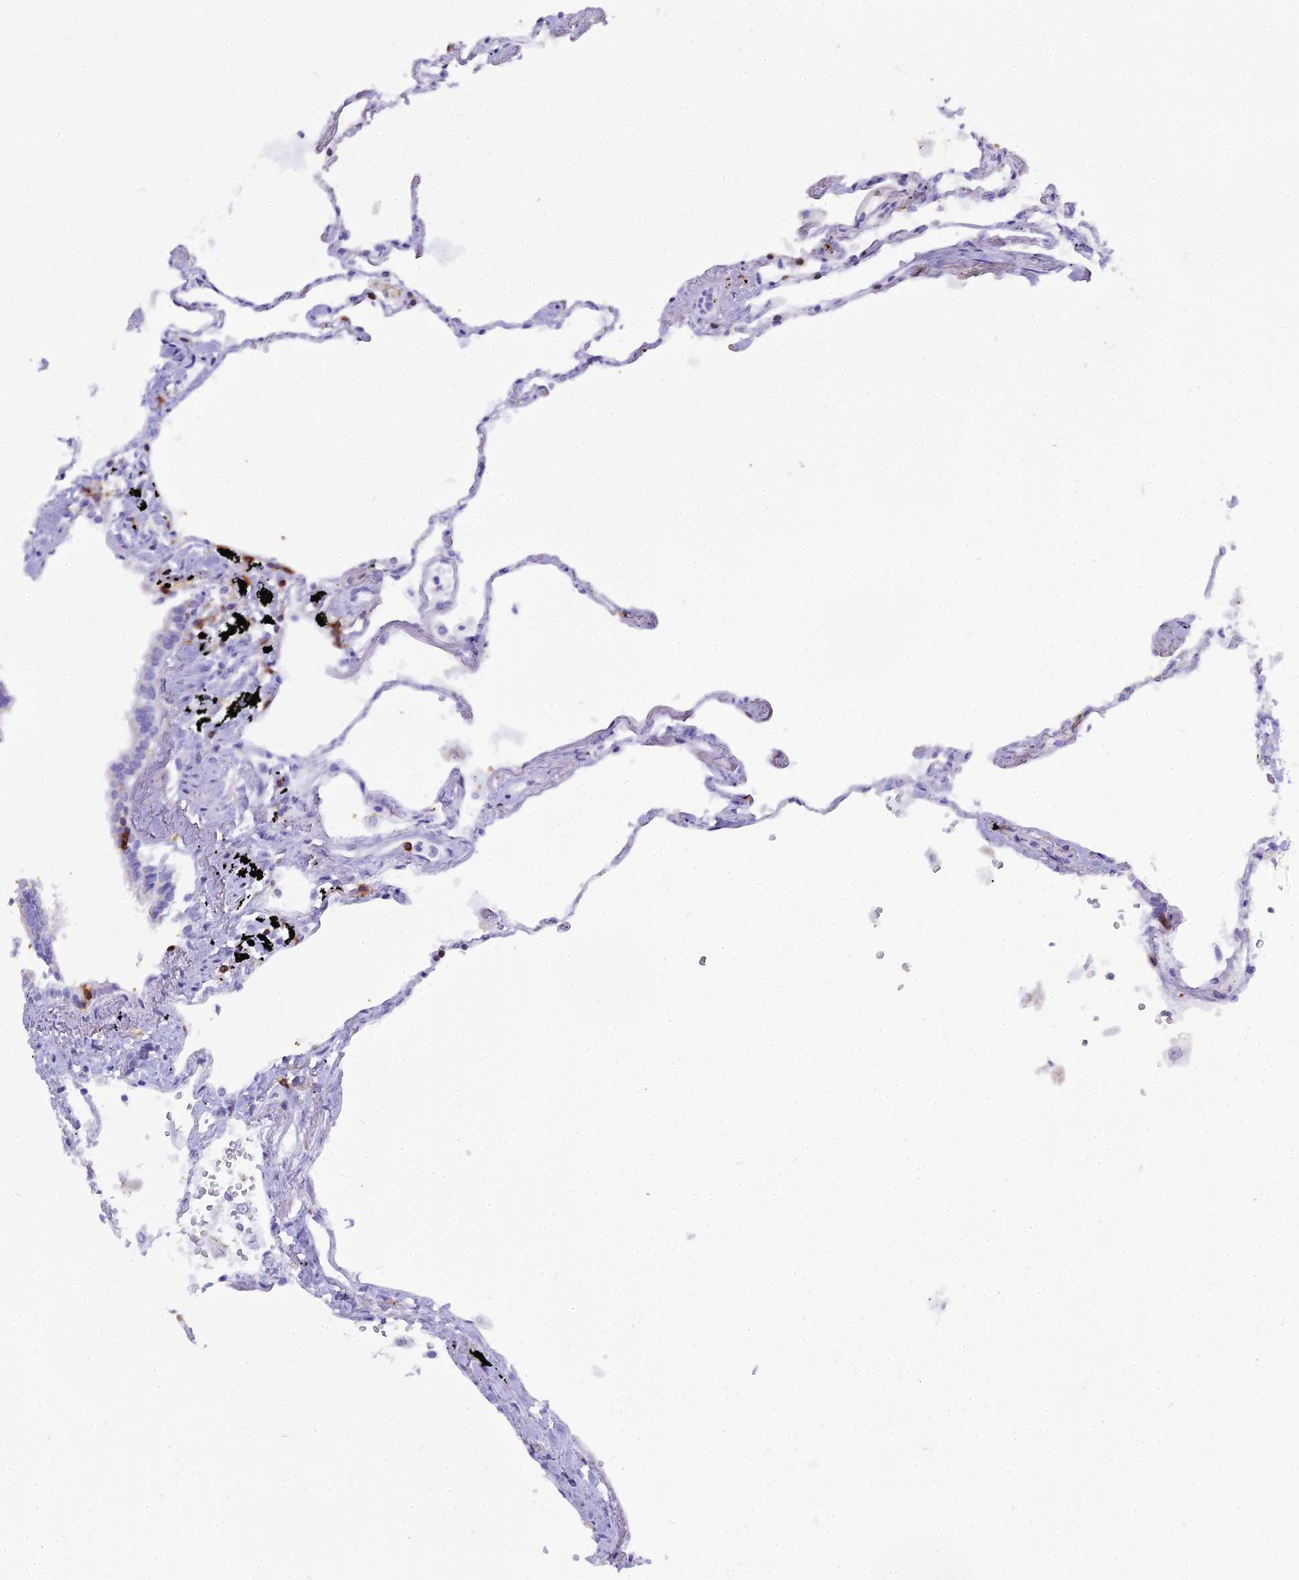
{"staining": {"intensity": "negative", "quantity": "none", "location": "none"}, "tissue": "lung", "cell_type": "Alveolar cells", "image_type": "normal", "snomed": [{"axis": "morphology", "description": "Normal tissue, NOS"}, {"axis": "topography", "description": "Lung"}], "caption": "Alveolar cells show no significant protein expression in benign lung. (Immunohistochemistry (ihc), brightfield microscopy, high magnification).", "gene": "CD5", "patient": {"sex": "female", "age": 67}}